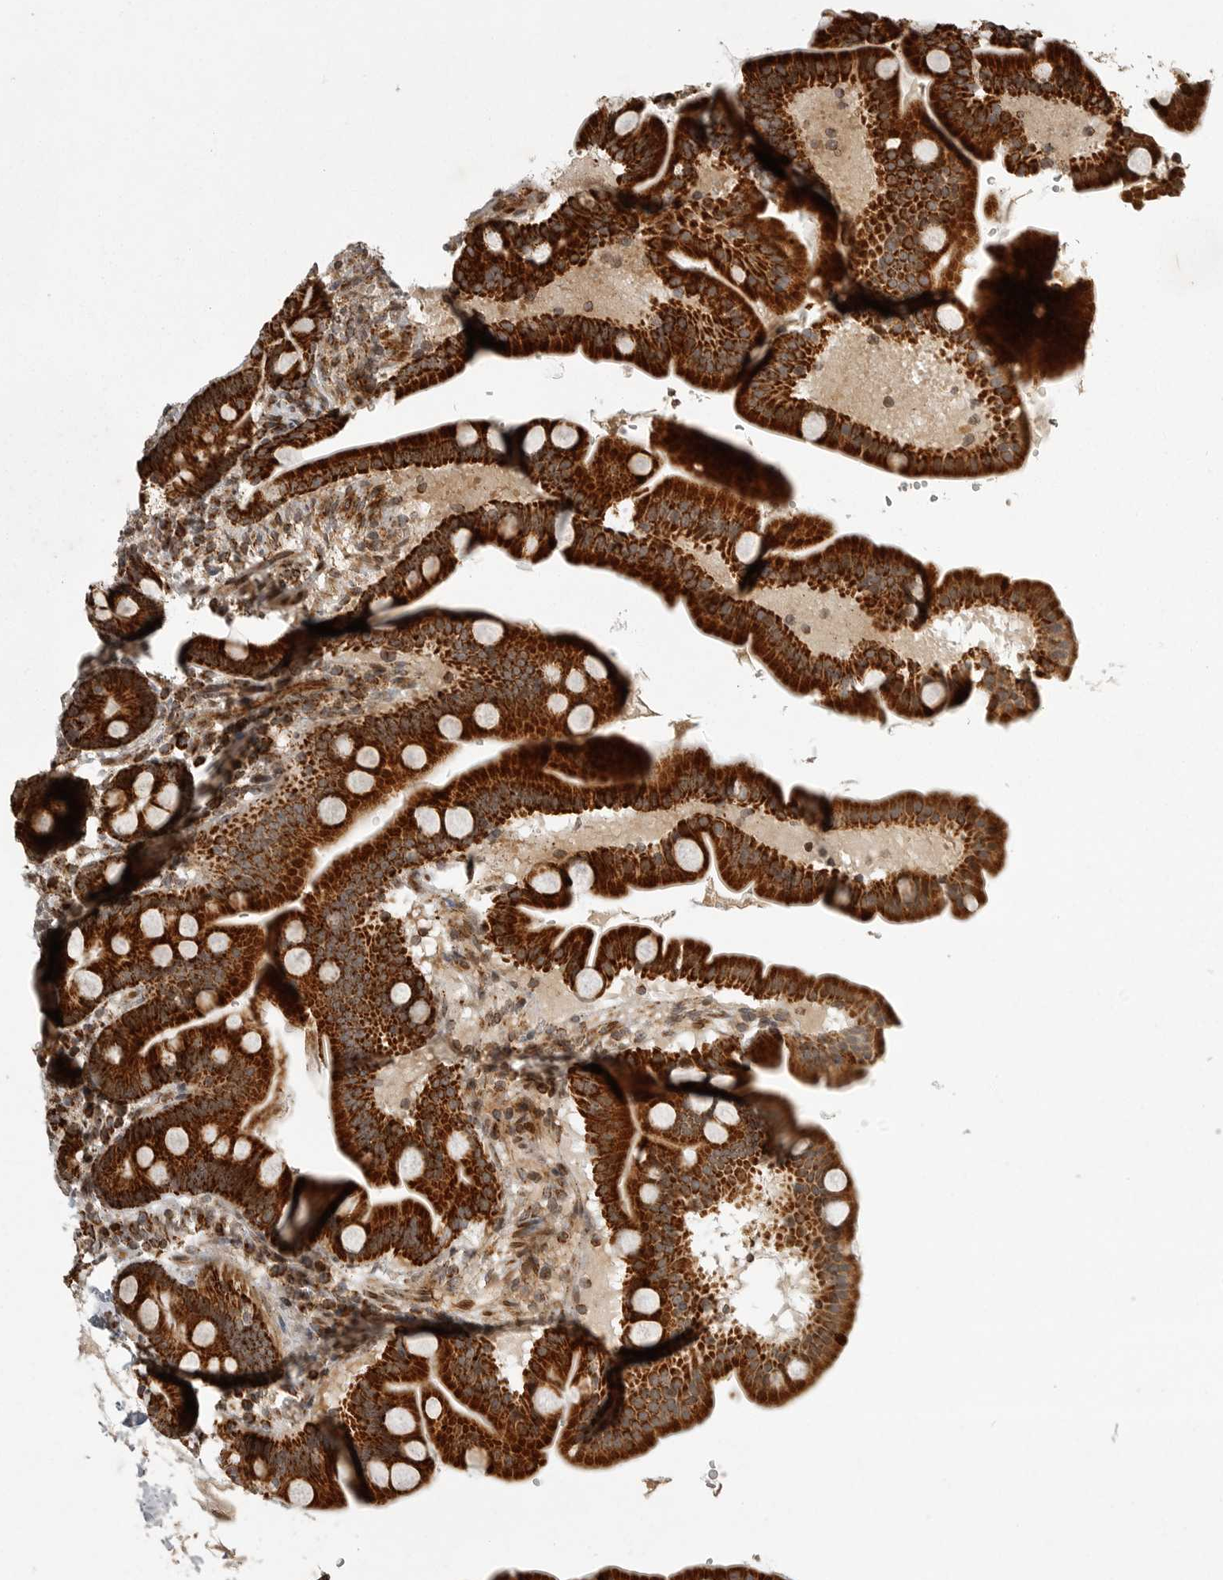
{"staining": {"intensity": "strong", "quantity": ">75%", "location": "cytoplasmic/membranous"}, "tissue": "duodenum", "cell_type": "Glandular cells", "image_type": "normal", "snomed": [{"axis": "morphology", "description": "Normal tissue, NOS"}, {"axis": "topography", "description": "Duodenum"}], "caption": "Immunohistochemistry histopathology image of unremarkable duodenum: duodenum stained using immunohistochemistry demonstrates high levels of strong protein expression localized specifically in the cytoplasmic/membranous of glandular cells, appearing as a cytoplasmic/membranous brown color.", "gene": "NARS2", "patient": {"sex": "male", "age": 54}}